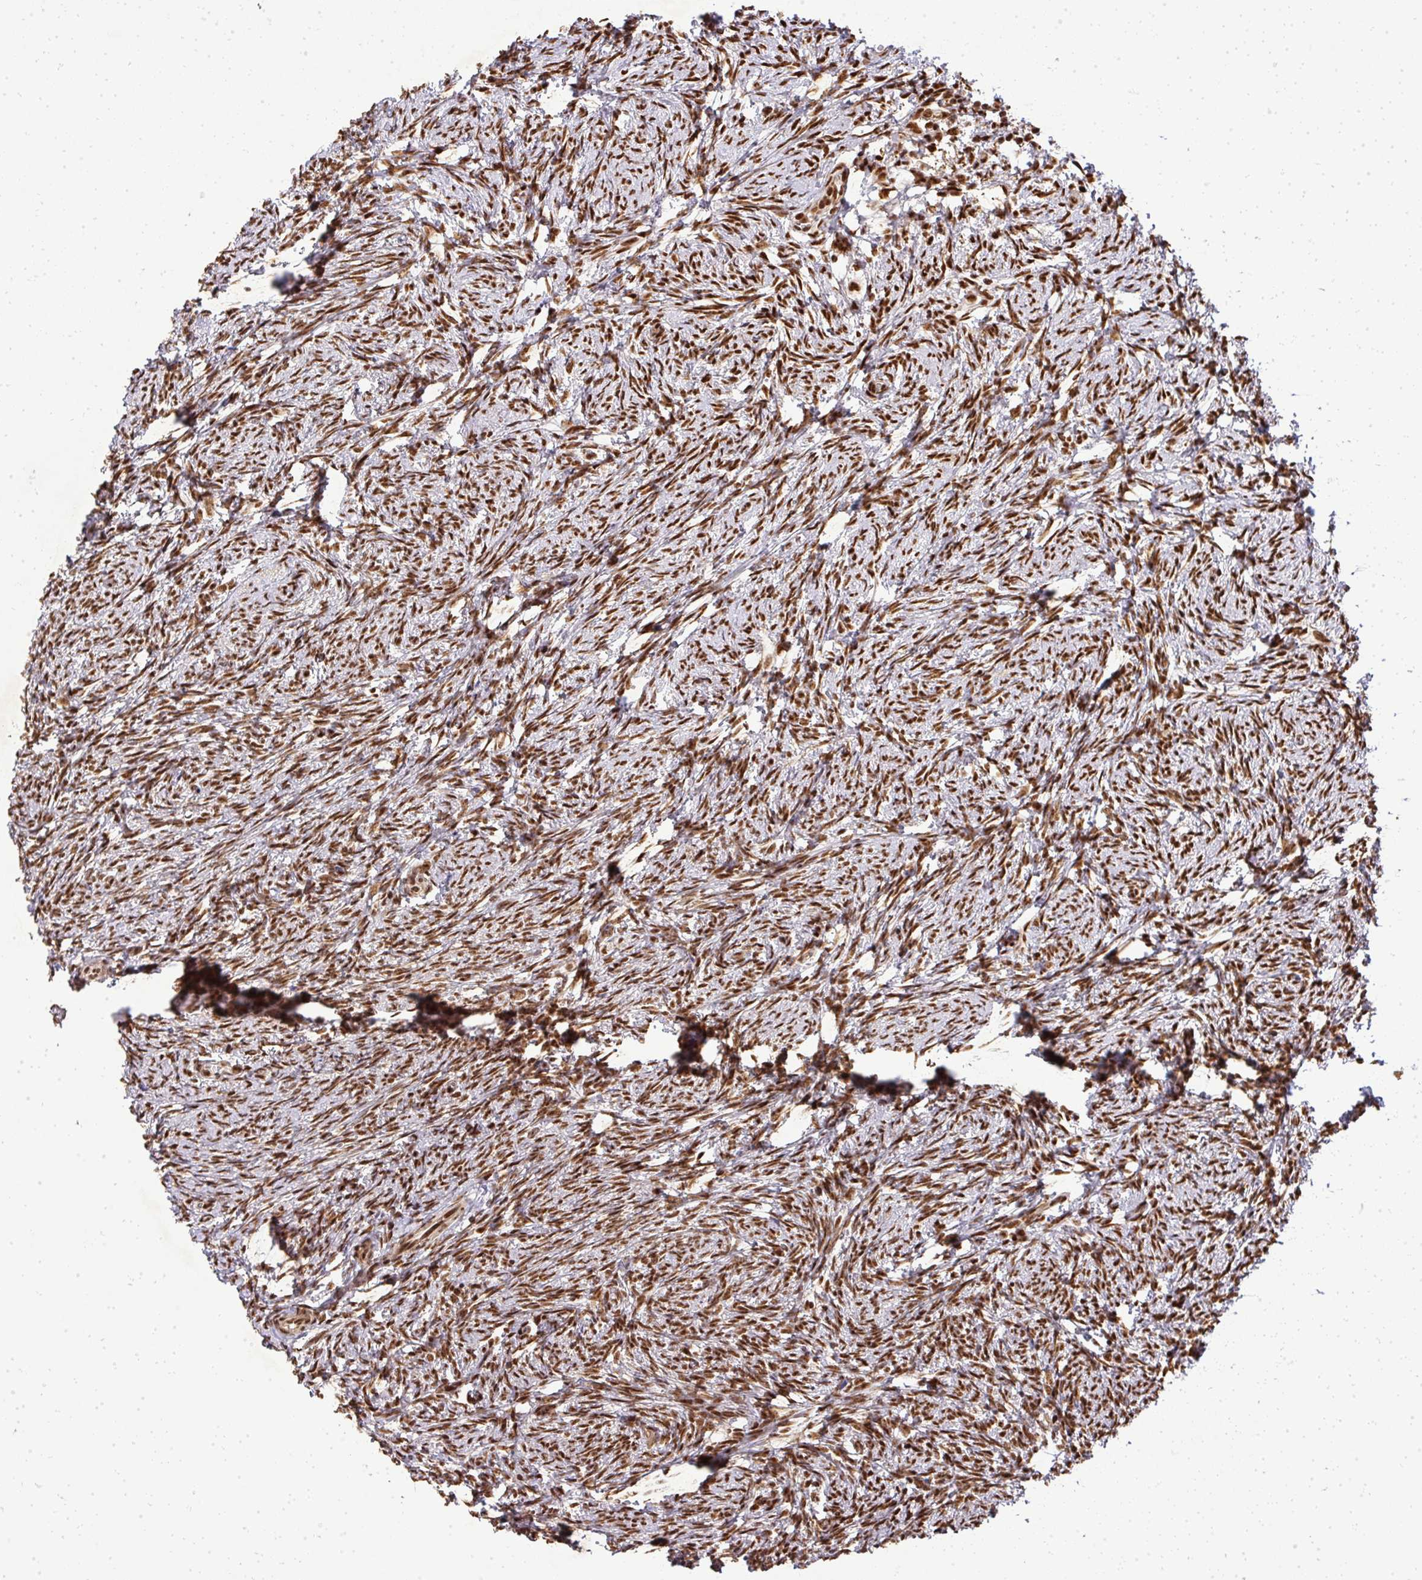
{"staining": {"intensity": "strong", "quantity": ">75%", "location": "nuclear"}, "tissue": "ovary", "cell_type": "Follicle cells", "image_type": "normal", "snomed": [{"axis": "morphology", "description": "Normal tissue, NOS"}, {"axis": "topography", "description": "Ovary"}], "caption": "This histopathology image reveals benign ovary stained with immunohistochemistry (IHC) to label a protein in brown. The nuclear of follicle cells show strong positivity for the protein. Nuclei are counter-stained blue.", "gene": "U2AF1L4", "patient": {"sex": "female", "age": 41}}